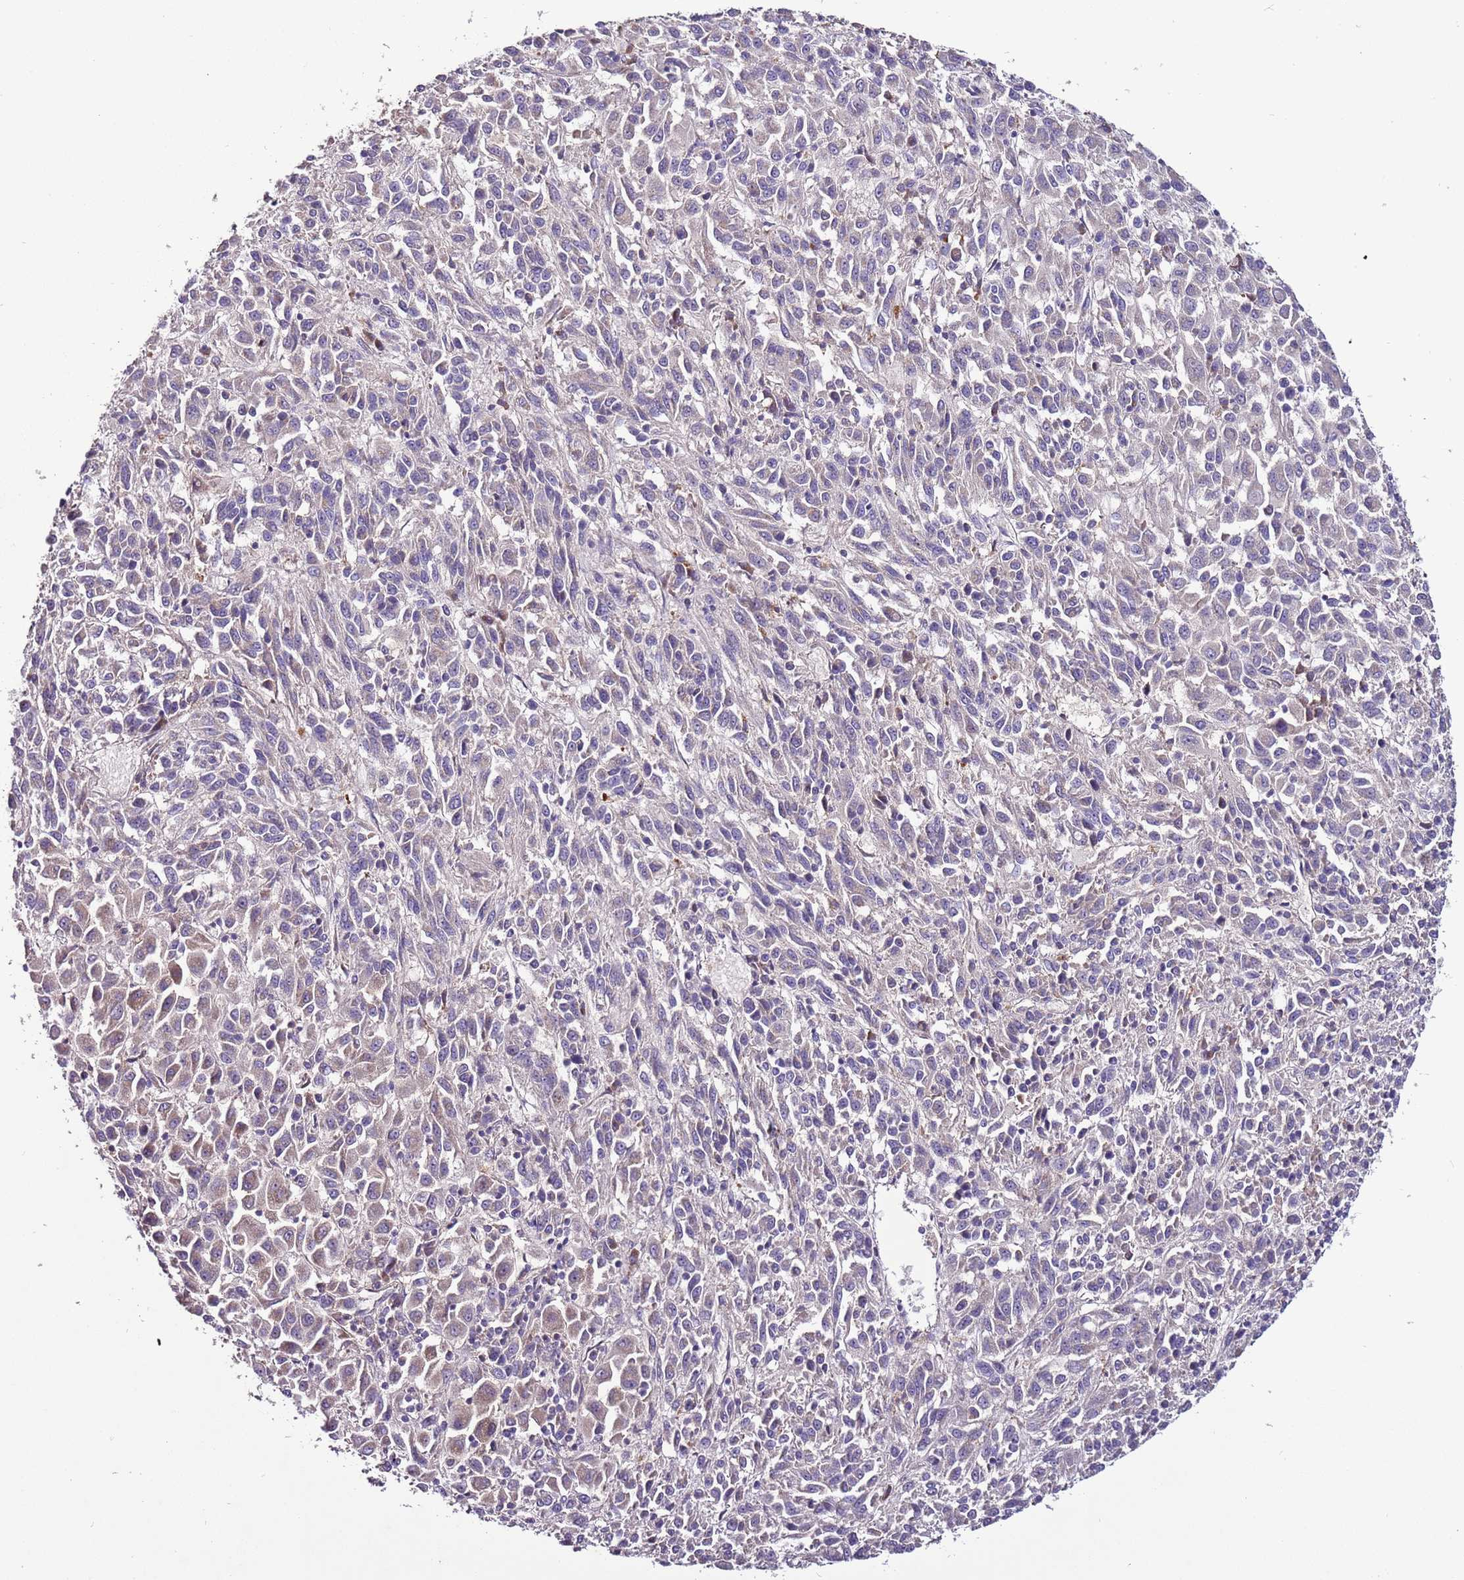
{"staining": {"intensity": "negative", "quantity": "none", "location": "none"}, "tissue": "melanoma", "cell_type": "Tumor cells", "image_type": "cancer", "snomed": [{"axis": "morphology", "description": "Malignant melanoma, Metastatic site"}, {"axis": "topography", "description": "Lung"}], "caption": "Tumor cells are negative for protein expression in human malignant melanoma (metastatic site). (DAB (3,3'-diaminobenzidine) IHC with hematoxylin counter stain).", "gene": "FAM20A", "patient": {"sex": "male", "age": 64}}